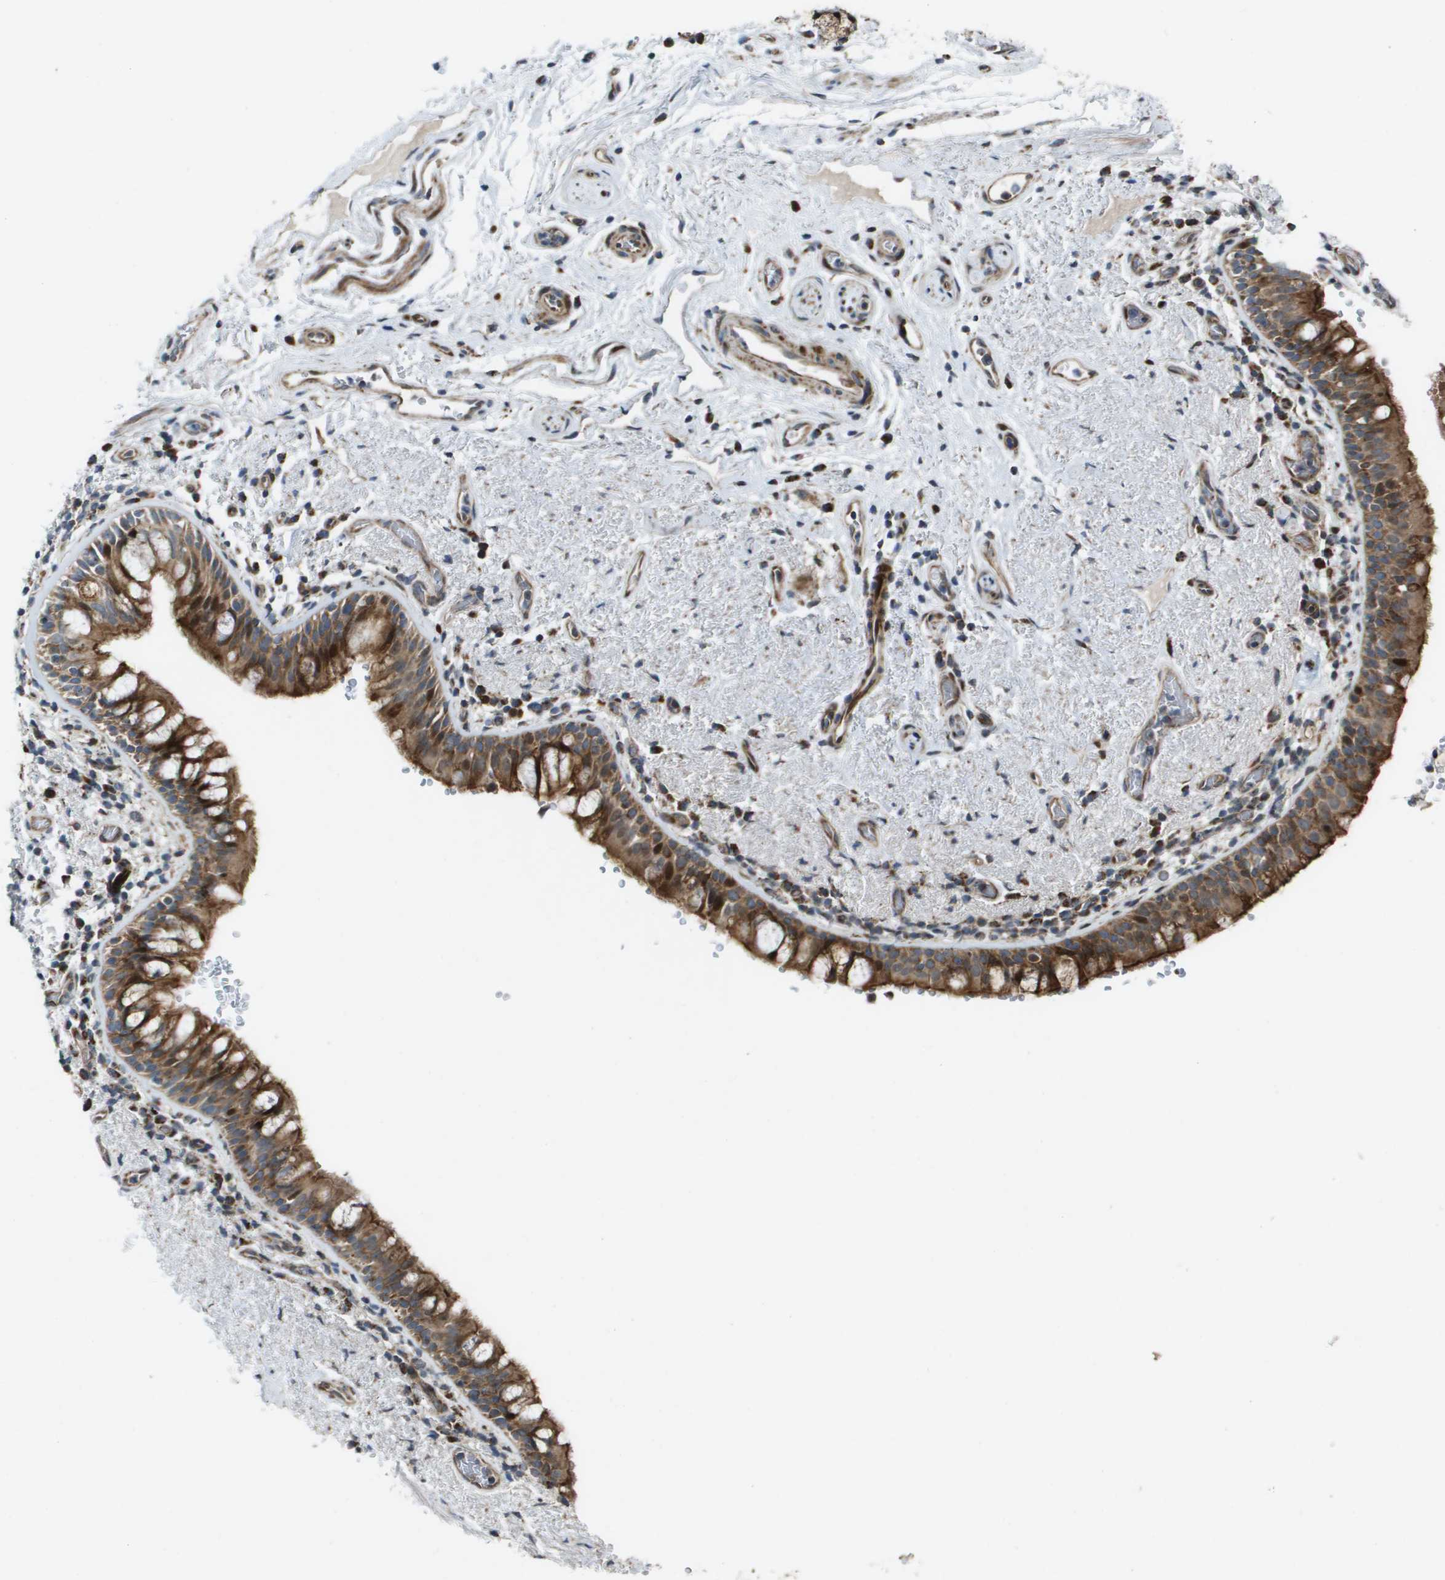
{"staining": {"intensity": "strong", "quantity": ">75%", "location": "cytoplasmic/membranous"}, "tissue": "bronchus", "cell_type": "Respiratory epithelial cells", "image_type": "normal", "snomed": [{"axis": "morphology", "description": "Normal tissue, NOS"}, {"axis": "morphology", "description": "Inflammation, NOS"}, {"axis": "topography", "description": "Cartilage tissue"}, {"axis": "topography", "description": "Bronchus"}], "caption": "Immunohistochemical staining of benign human bronchus displays >75% levels of strong cytoplasmic/membranous protein positivity in about >75% of respiratory epithelial cells.", "gene": "MGAT3", "patient": {"sex": "male", "age": 77}}